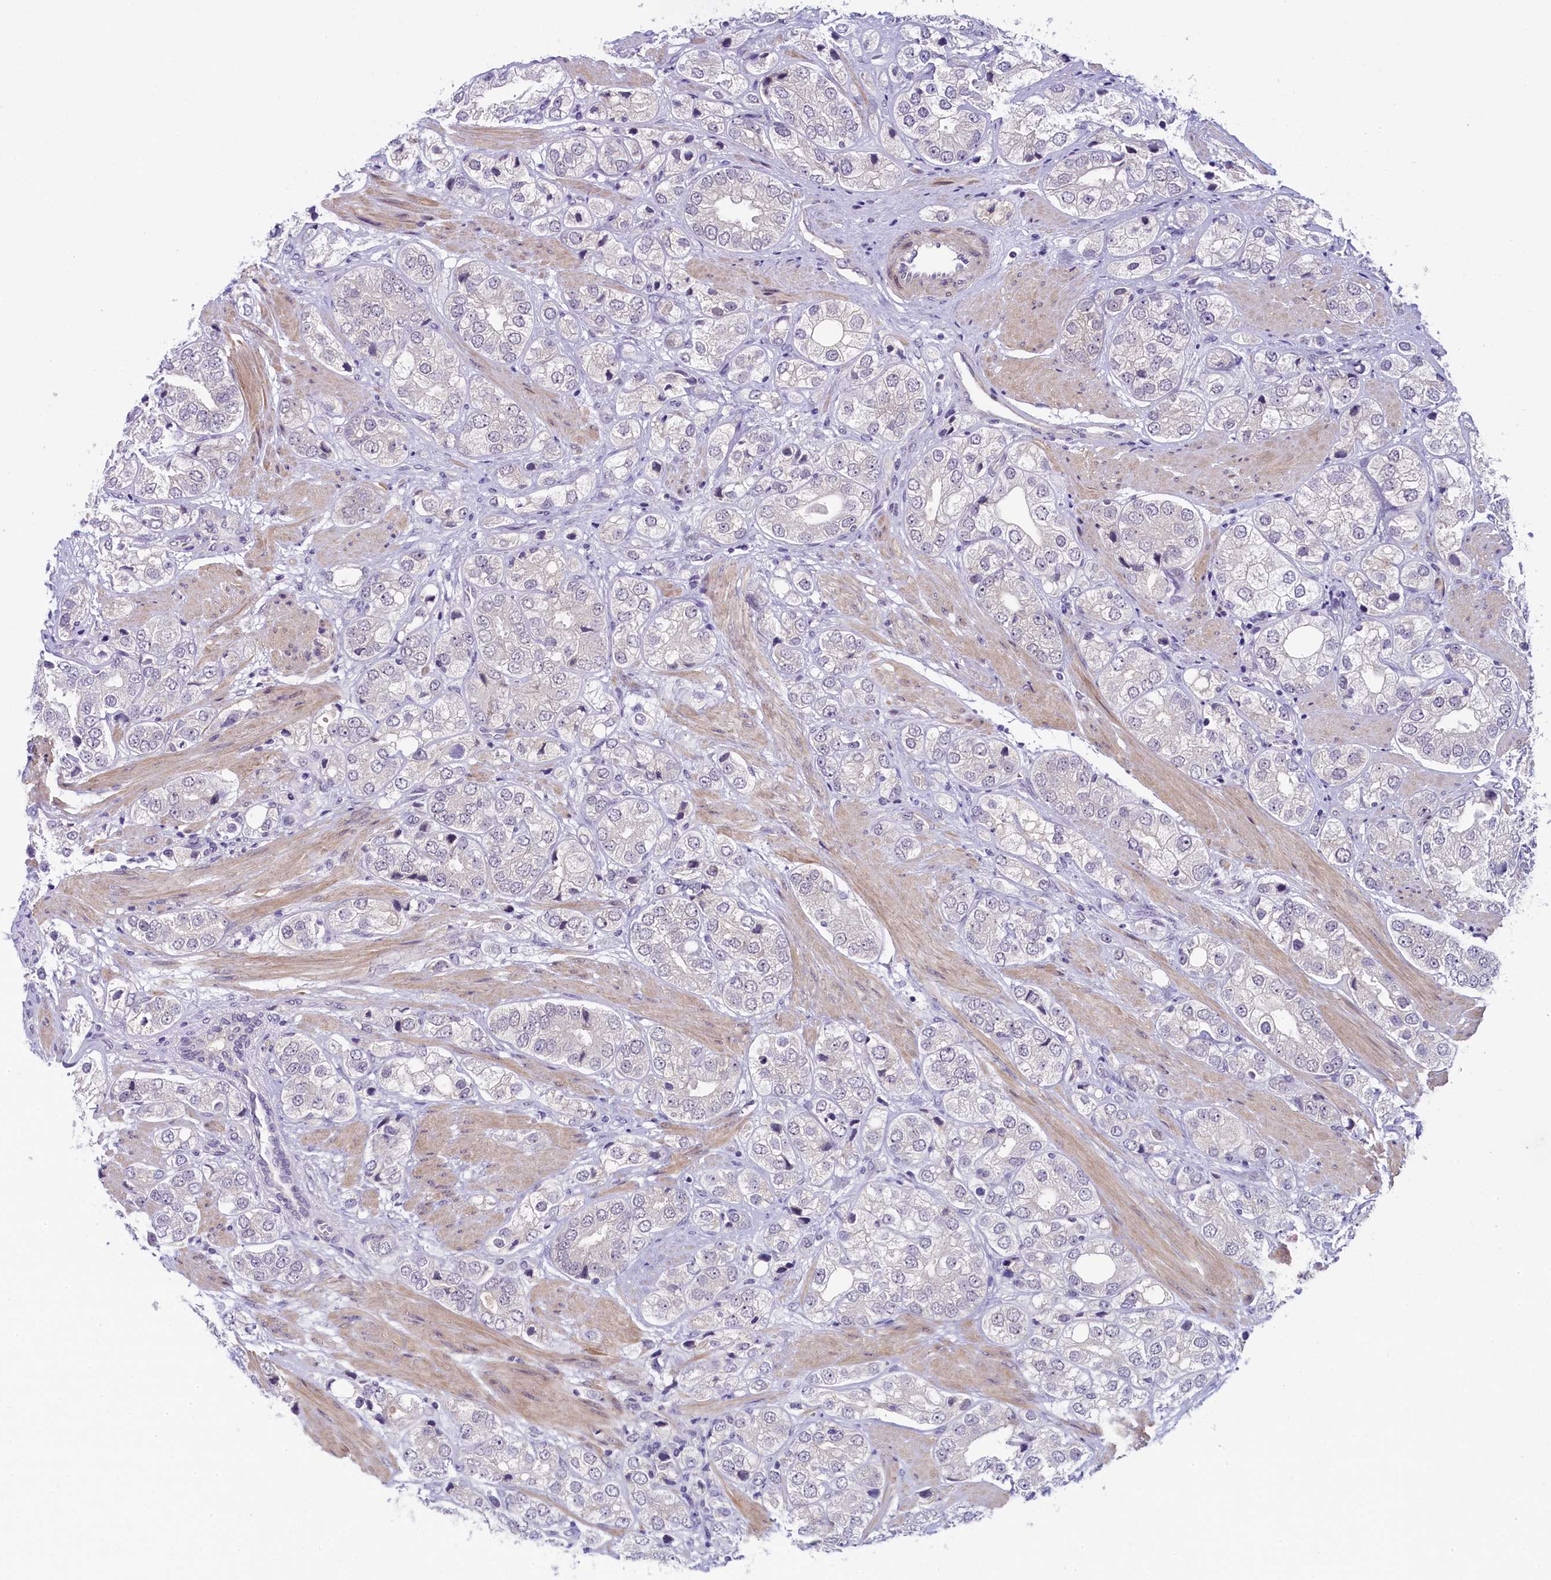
{"staining": {"intensity": "negative", "quantity": "none", "location": "none"}, "tissue": "prostate cancer", "cell_type": "Tumor cells", "image_type": "cancer", "snomed": [{"axis": "morphology", "description": "Adenocarcinoma, High grade"}, {"axis": "topography", "description": "Prostate"}], "caption": "A histopathology image of prostate cancer (adenocarcinoma (high-grade)) stained for a protein reveals no brown staining in tumor cells.", "gene": "CRAMP1", "patient": {"sex": "male", "age": 50}}